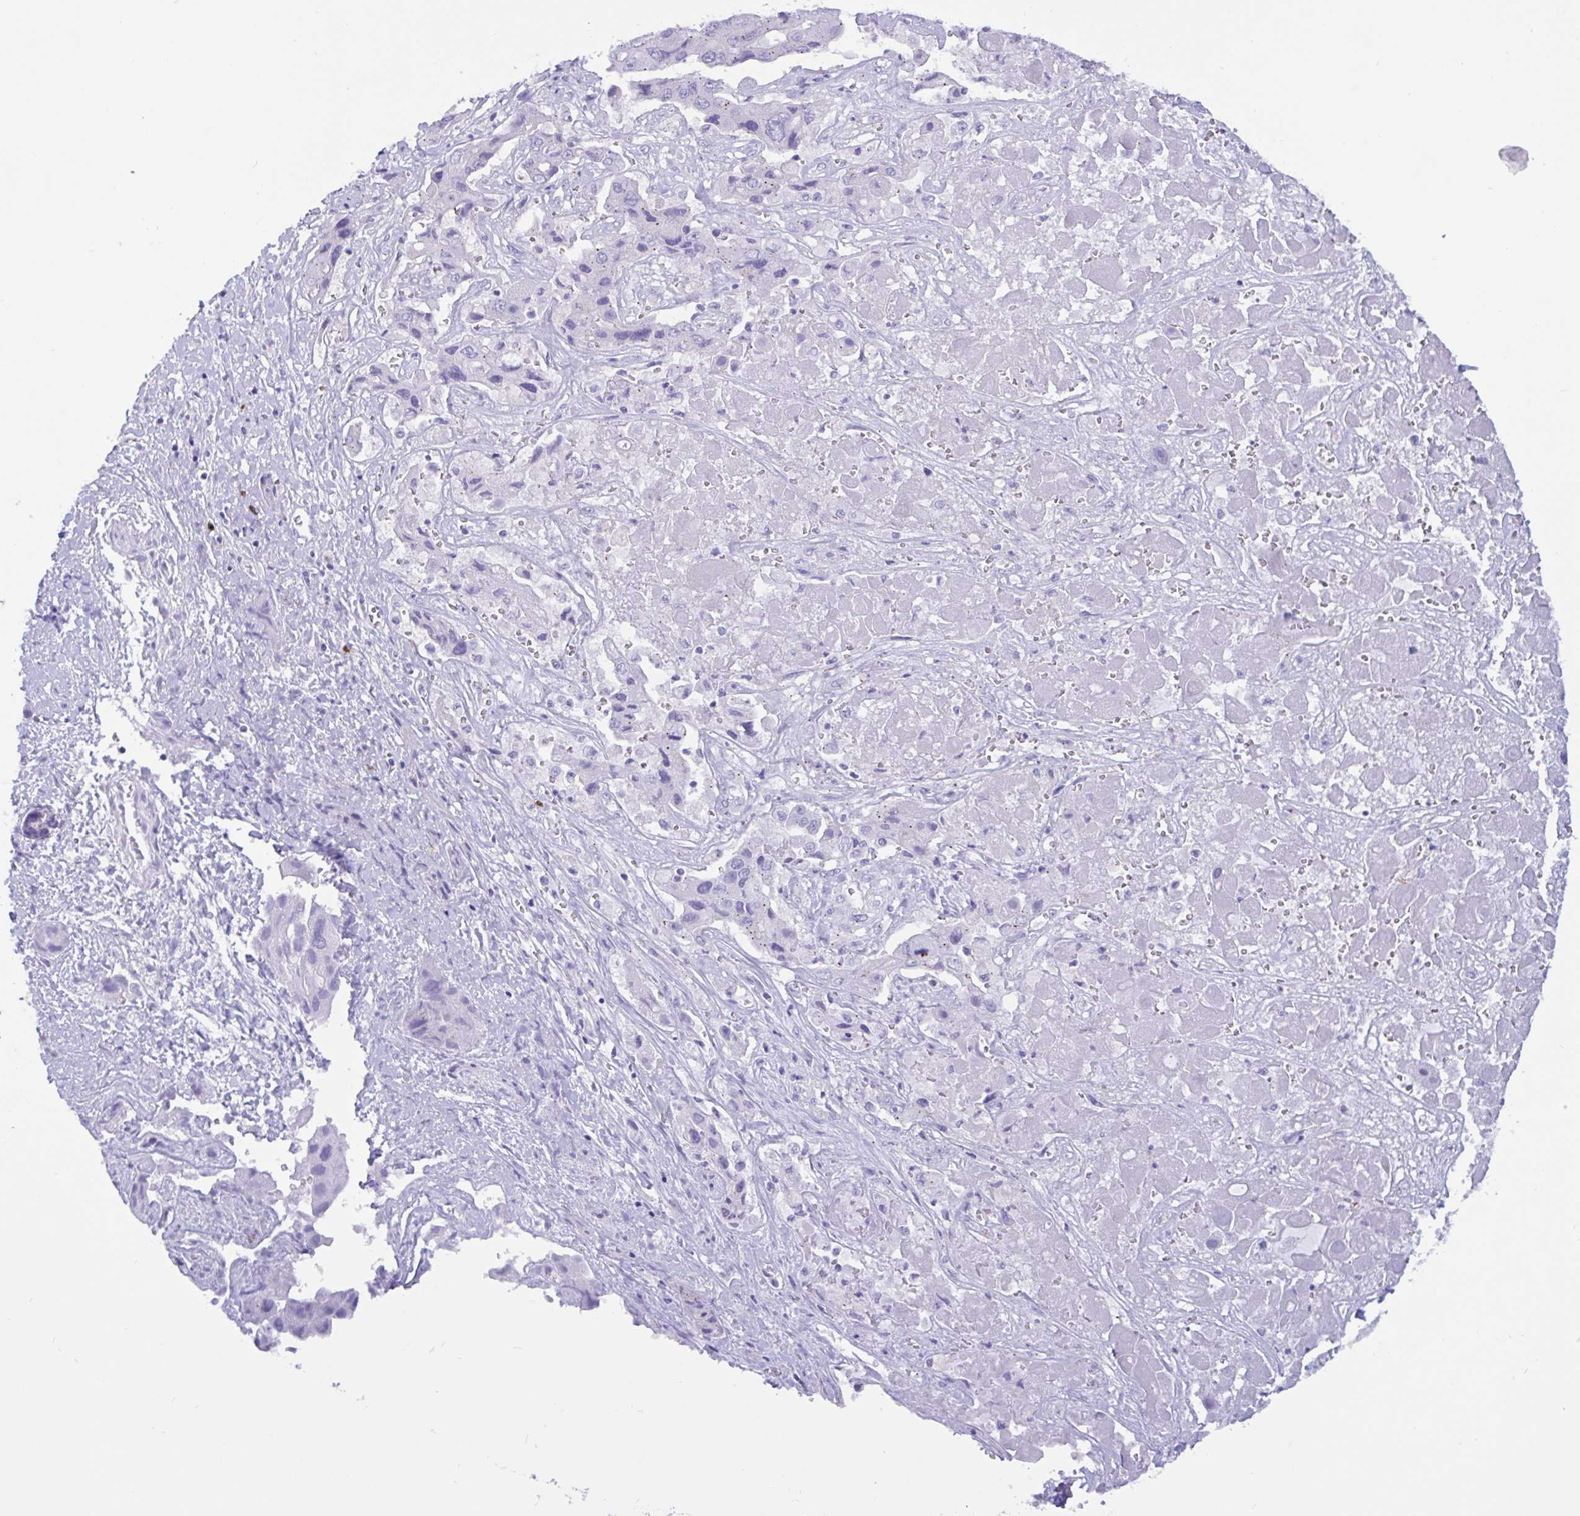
{"staining": {"intensity": "moderate", "quantity": "<25%", "location": "cytoplasmic/membranous"}, "tissue": "liver cancer", "cell_type": "Tumor cells", "image_type": "cancer", "snomed": [{"axis": "morphology", "description": "Cholangiocarcinoma"}, {"axis": "topography", "description": "Liver"}], "caption": "This photomicrograph shows liver cancer (cholangiocarcinoma) stained with immunohistochemistry to label a protein in brown. The cytoplasmic/membranous of tumor cells show moderate positivity for the protein. Nuclei are counter-stained blue.", "gene": "RNASE3", "patient": {"sex": "male", "age": 67}}